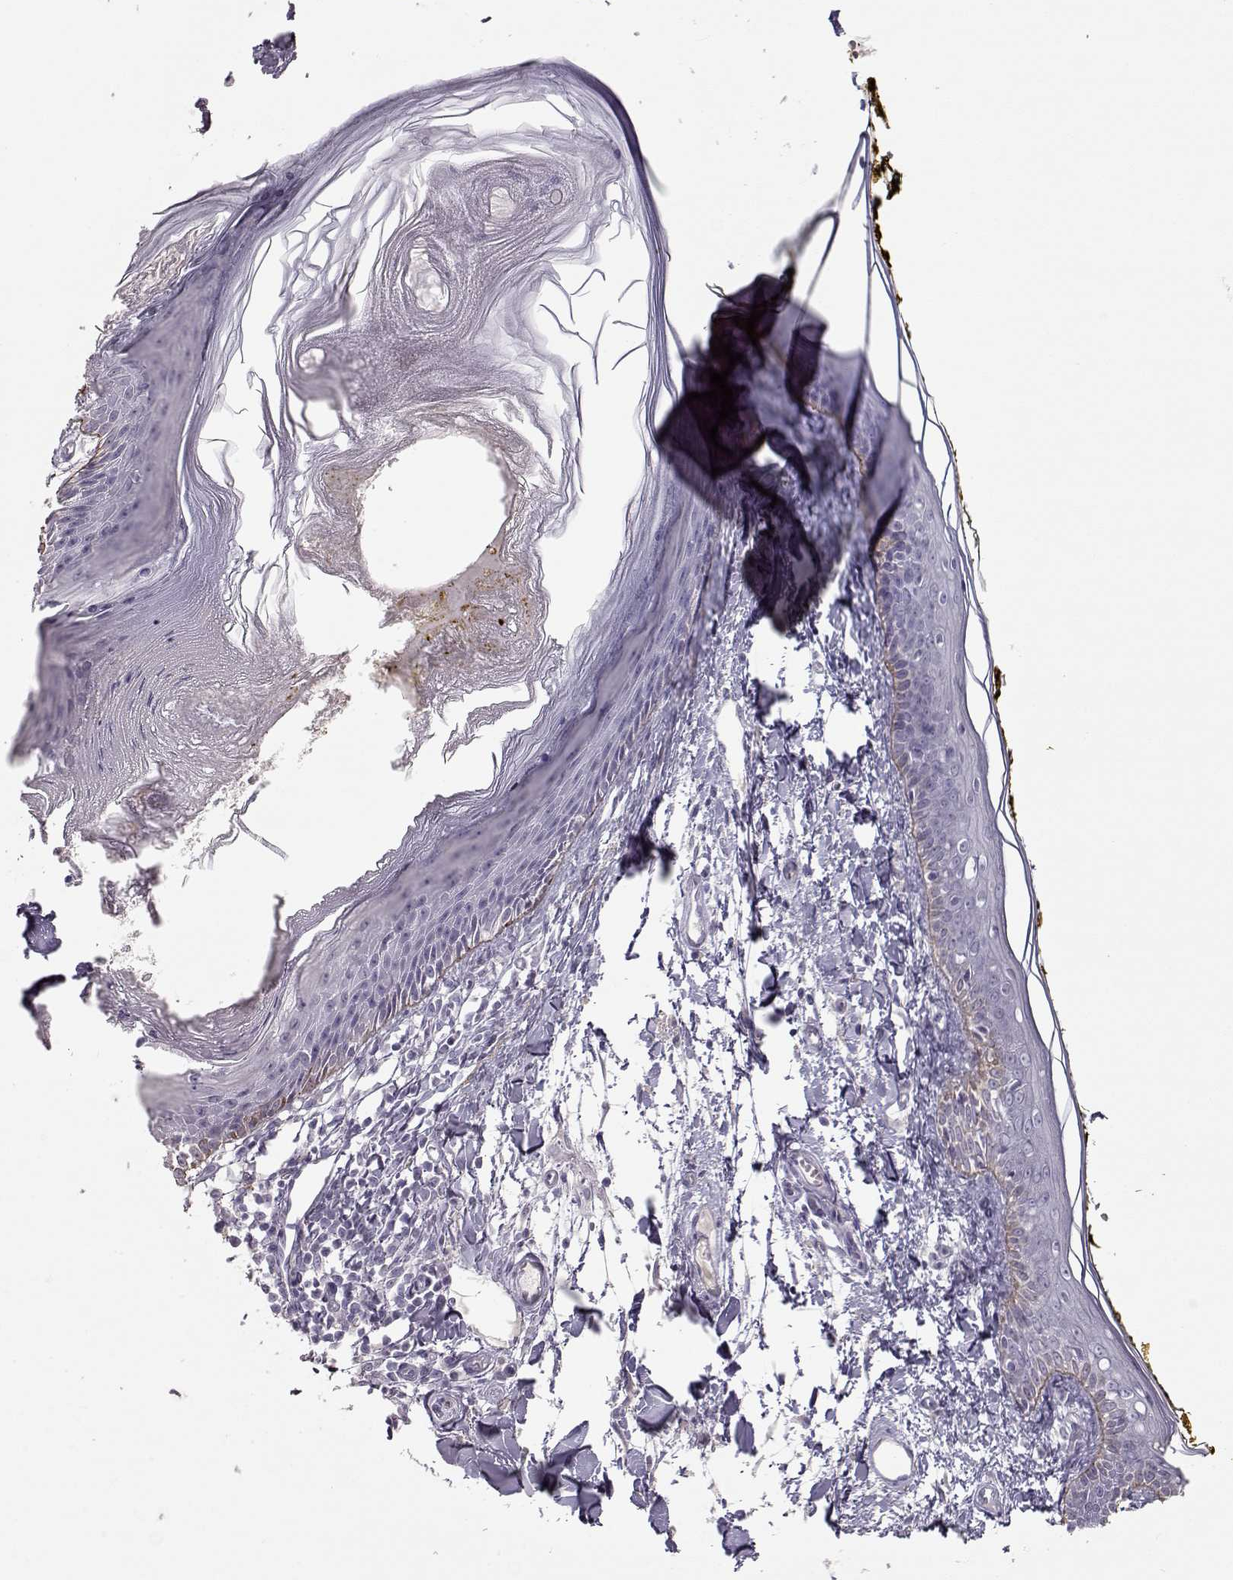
{"staining": {"intensity": "negative", "quantity": "none", "location": "none"}, "tissue": "skin", "cell_type": "Fibroblasts", "image_type": "normal", "snomed": [{"axis": "morphology", "description": "Normal tissue, NOS"}, {"axis": "topography", "description": "Skin"}], "caption": "This photomicrograph is of benign skin stained with IHC to label a protein in brown with the nuclei are counter-stained blue. There is no staining in fibroblasts. (DAB IHC, high magnification).", "gene": "LAMB3", "patient": {"sex": "male", "age": 76}}